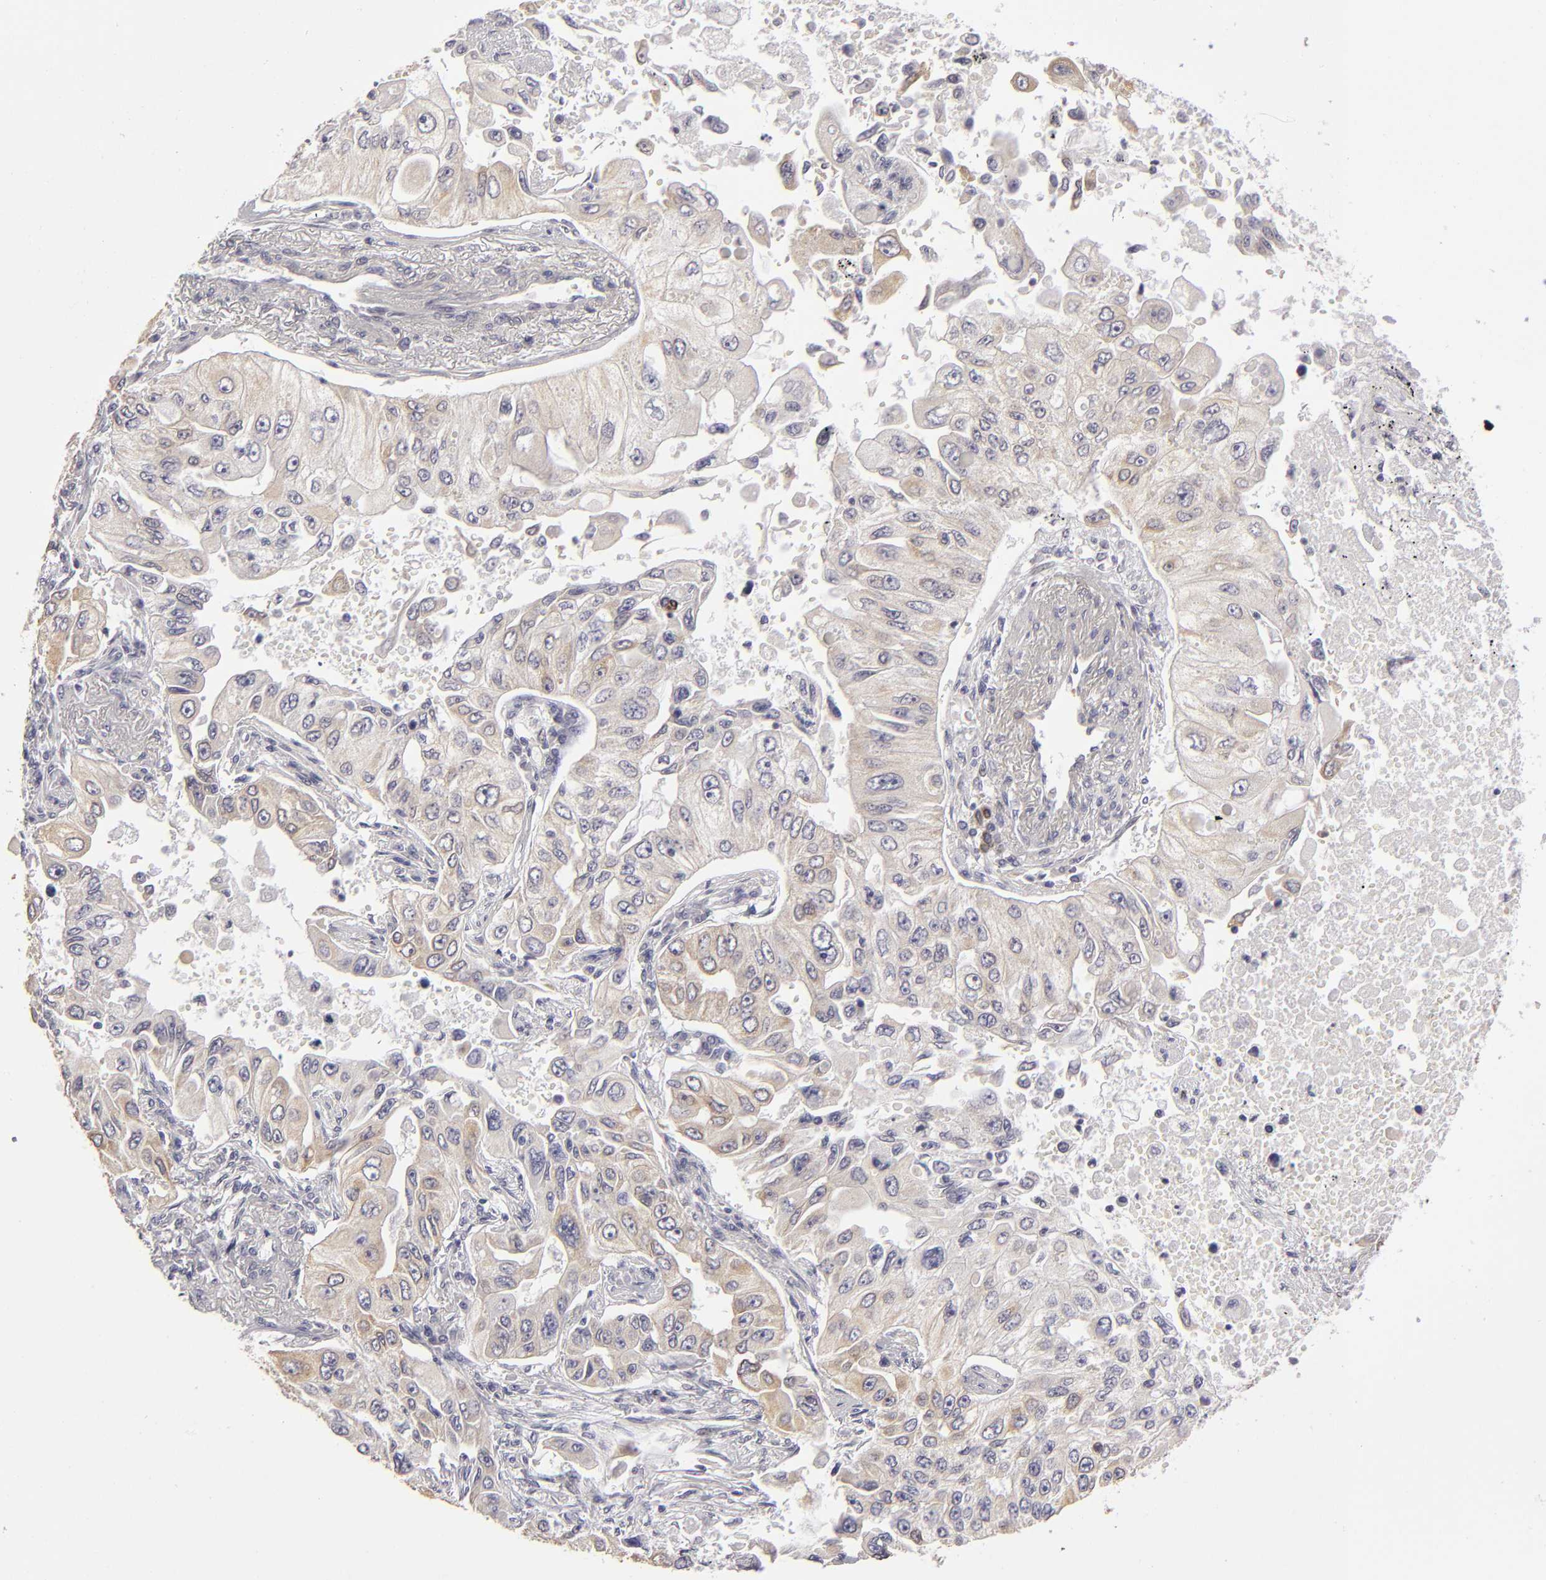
{"staining": {"intensity": "weak", "quantity": "25%-75%", "location": "cytoplasmic/membranous"}, "tissue": "lung cancer", "cell_type": "Tumor cells", "image_type": "cancer", "snomed": [{"axis": "morphology", "description": "Adenocarcinoma, NOS"}, {"axis": "topography", "description": "Lung"}], "caption": "Lung cancer (adenocarcinoma) stained with a protein marker reveals weak staining in tumor cells.", "gene": "ZNF175", "patient": {"sex": "male", "age": 84}}